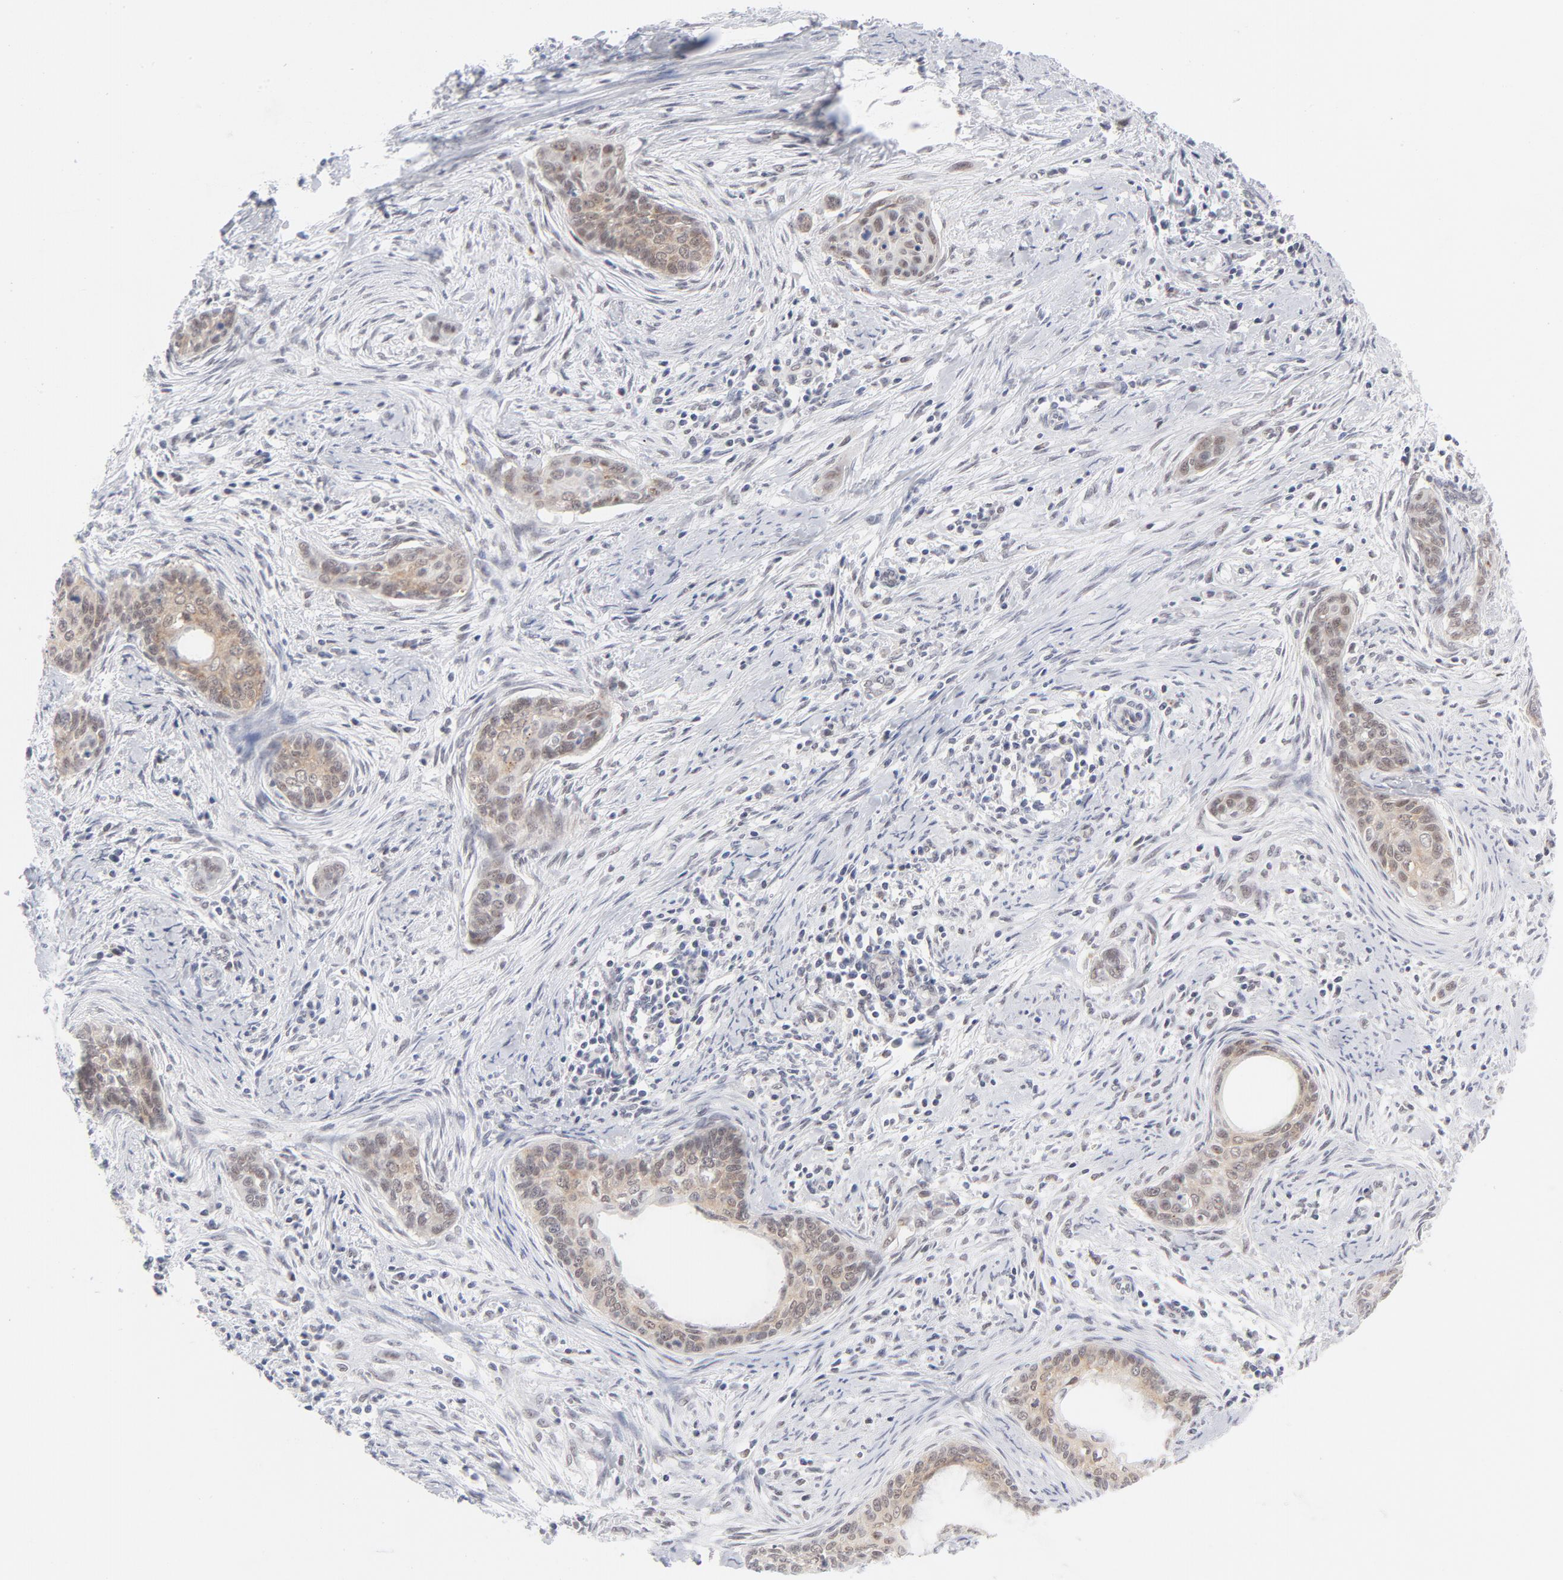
{"staining": {"intensity": "weak", "quantity": "25%-75%", "location": "nuclear"}, "tissue": "cervical cancer", "cell_type": "Tumor cells", "image_type": "cancer", "snomed": [{"axis": "morphology", "description": "Squamous cell carcinoma, NOS"}, {"axis": "topography", "description": "Cervix"}], "caption": "This histopathology image exhibits cervical cancer (squamous cell carcinoma) stained with IHC to label a protein in brown. The nuclear of tumor cells show weak positivity for the protein. Nuclei are counter-stained blue.", "gene": "BAP1", "patient": {"sex": "female", "age": 33}}